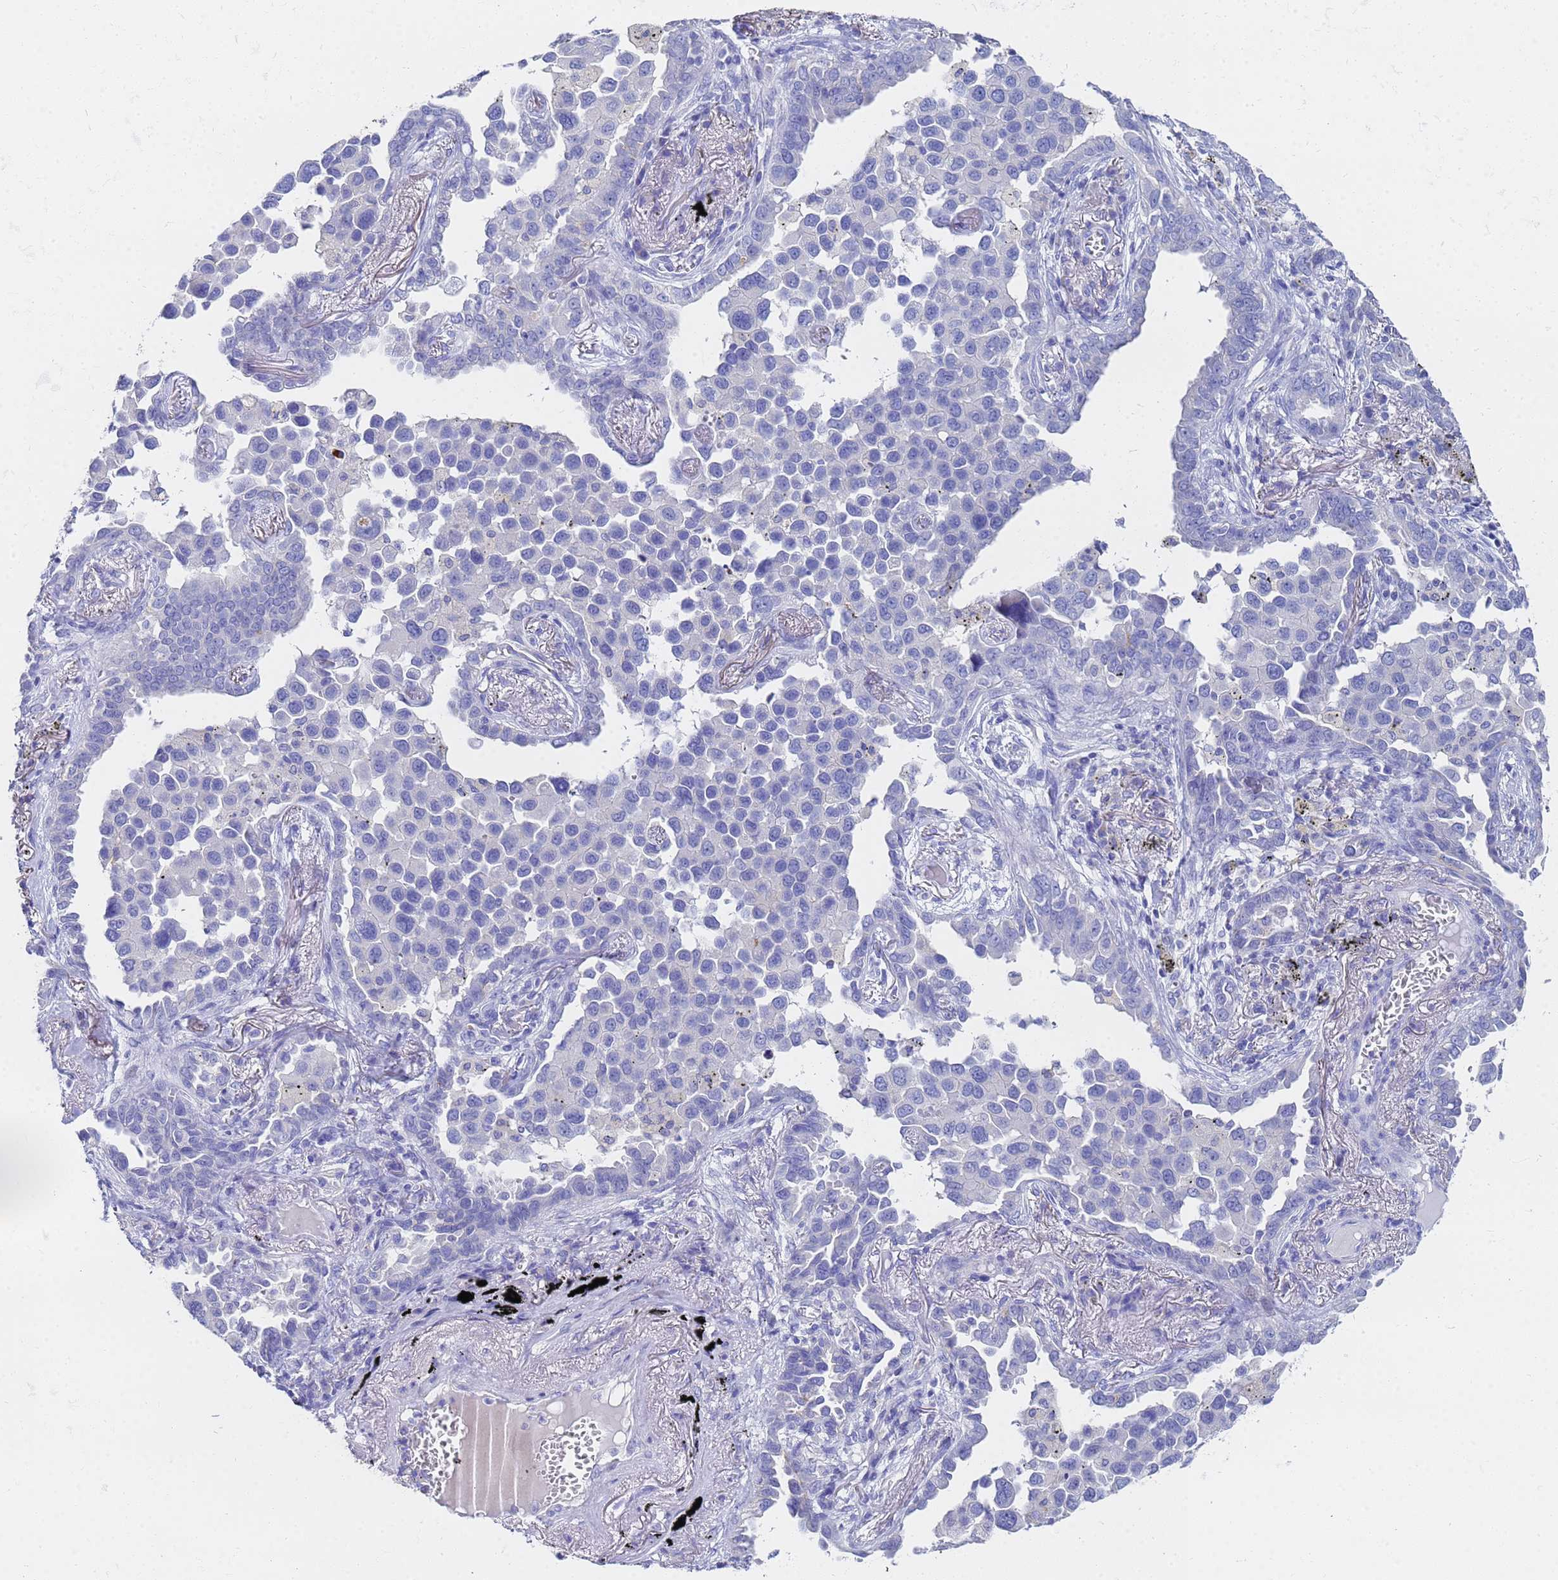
{"staining": {"intensity": "negative", "quantity": "none", "location": "none"}, "tissue": "lung cancer", "cell_type": "Tumor cells", "image_type": "cancer", "snomed": [{"axis": "morphology", "description": "Adenocarcinoma, NOS"}, {"axis": "topography", "description": "Lung"}], "caption": "IHC of lung cancer (adenocarcinoma) shows no positivity in tumor cells. (DAB (3,3'-diaminobenzidine) IHC visualized using brightfield microscopy, high magnification).", "gene": "C2orf72", "patient": {"sex": "male", "age": 67}}